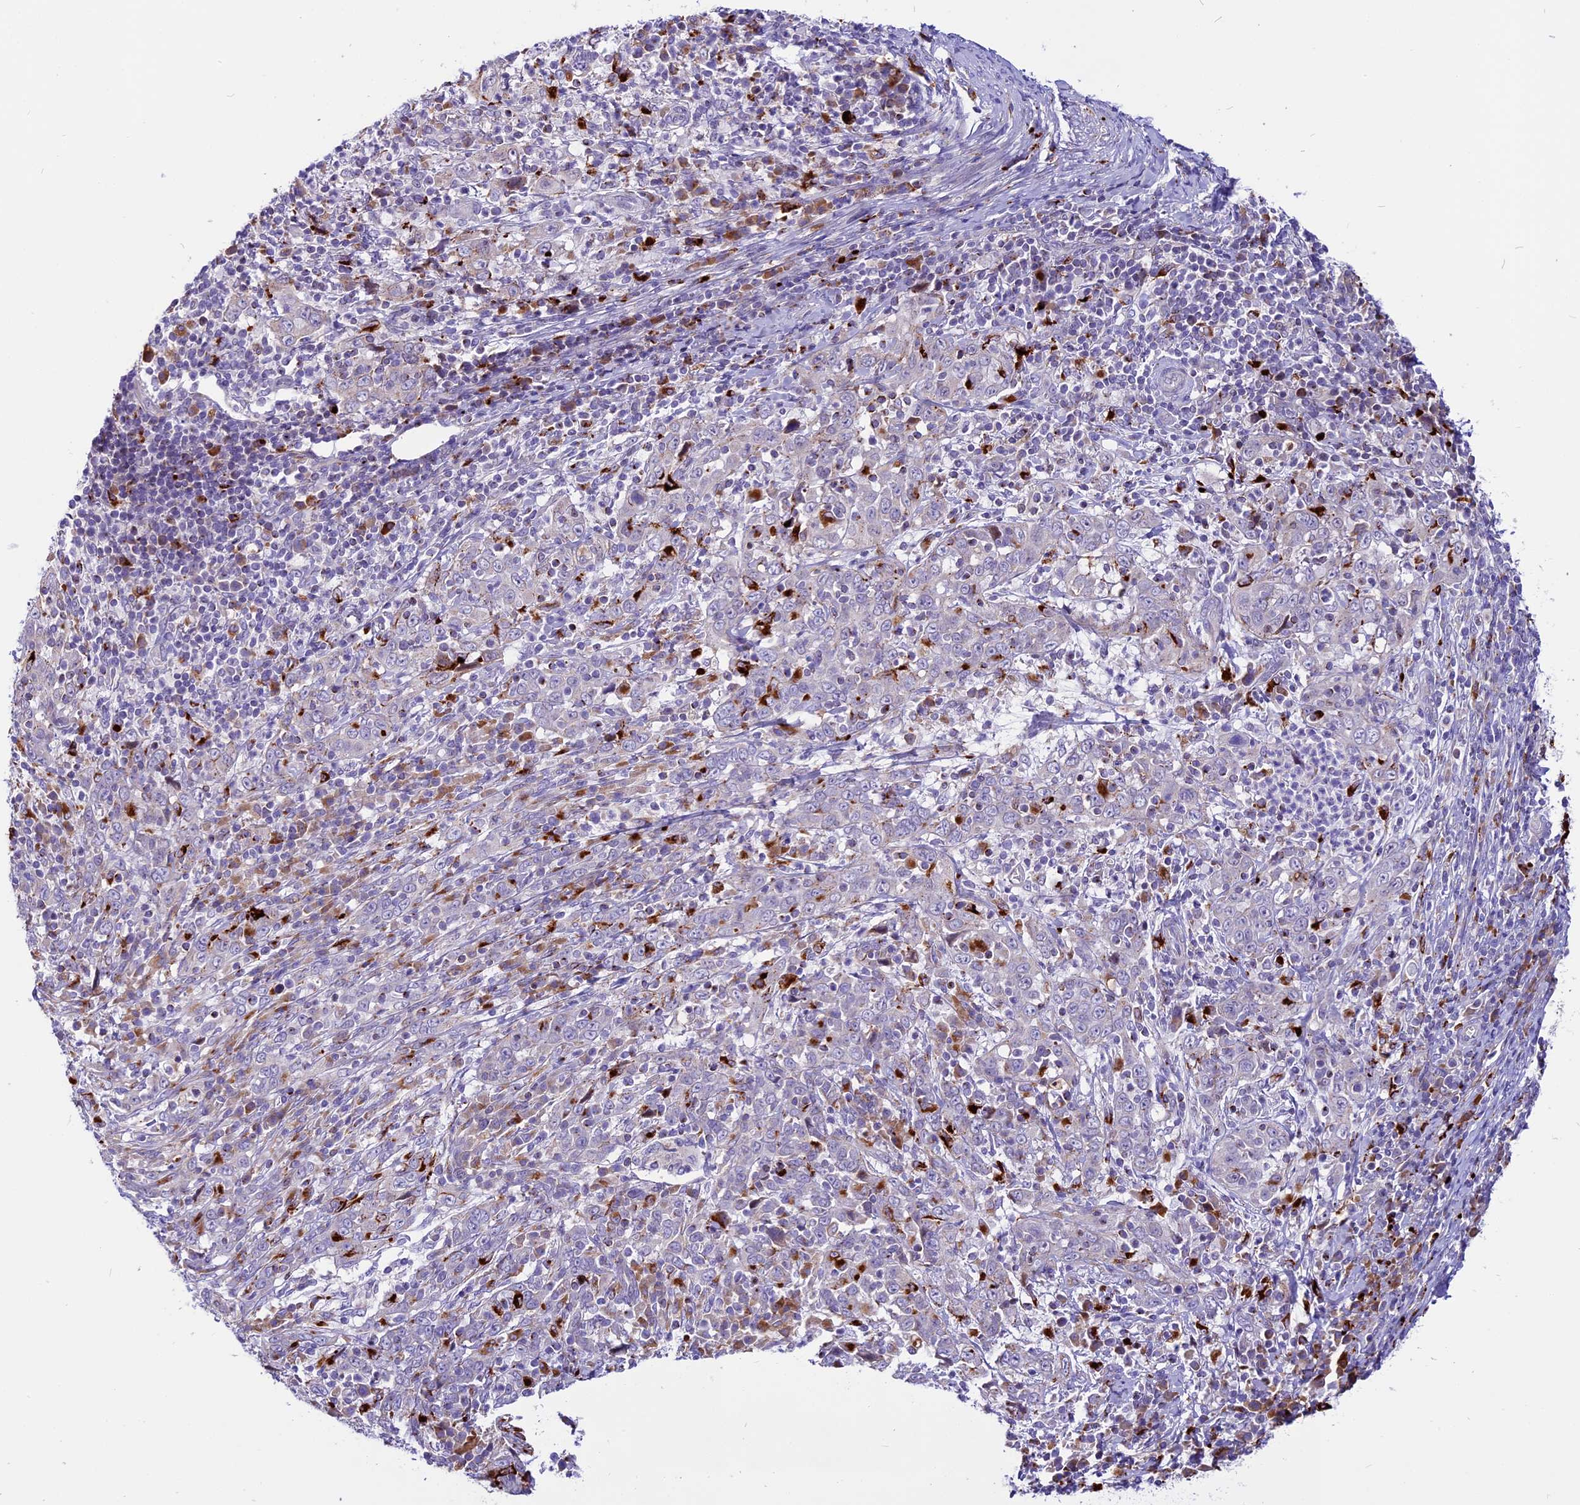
{"staining": {"intensity": "negative", "quantity": "none", "location": "none"}, "tissue": "cervical cancer", "cell_type": "Tumor cells", "image_type": "cancer", "snomed": [{"axis": "morphology", "description": "Squamous cell carcinoma, NOS"}, {"axis": "topography", "description": "Cervix"}], "caption": "Protein analysis of cervical squamous cell carcinoma demonstrates no significant positivity in tumor cells.", "gene": "THRSP", "patient": {"sex": "female", "age": 46}}